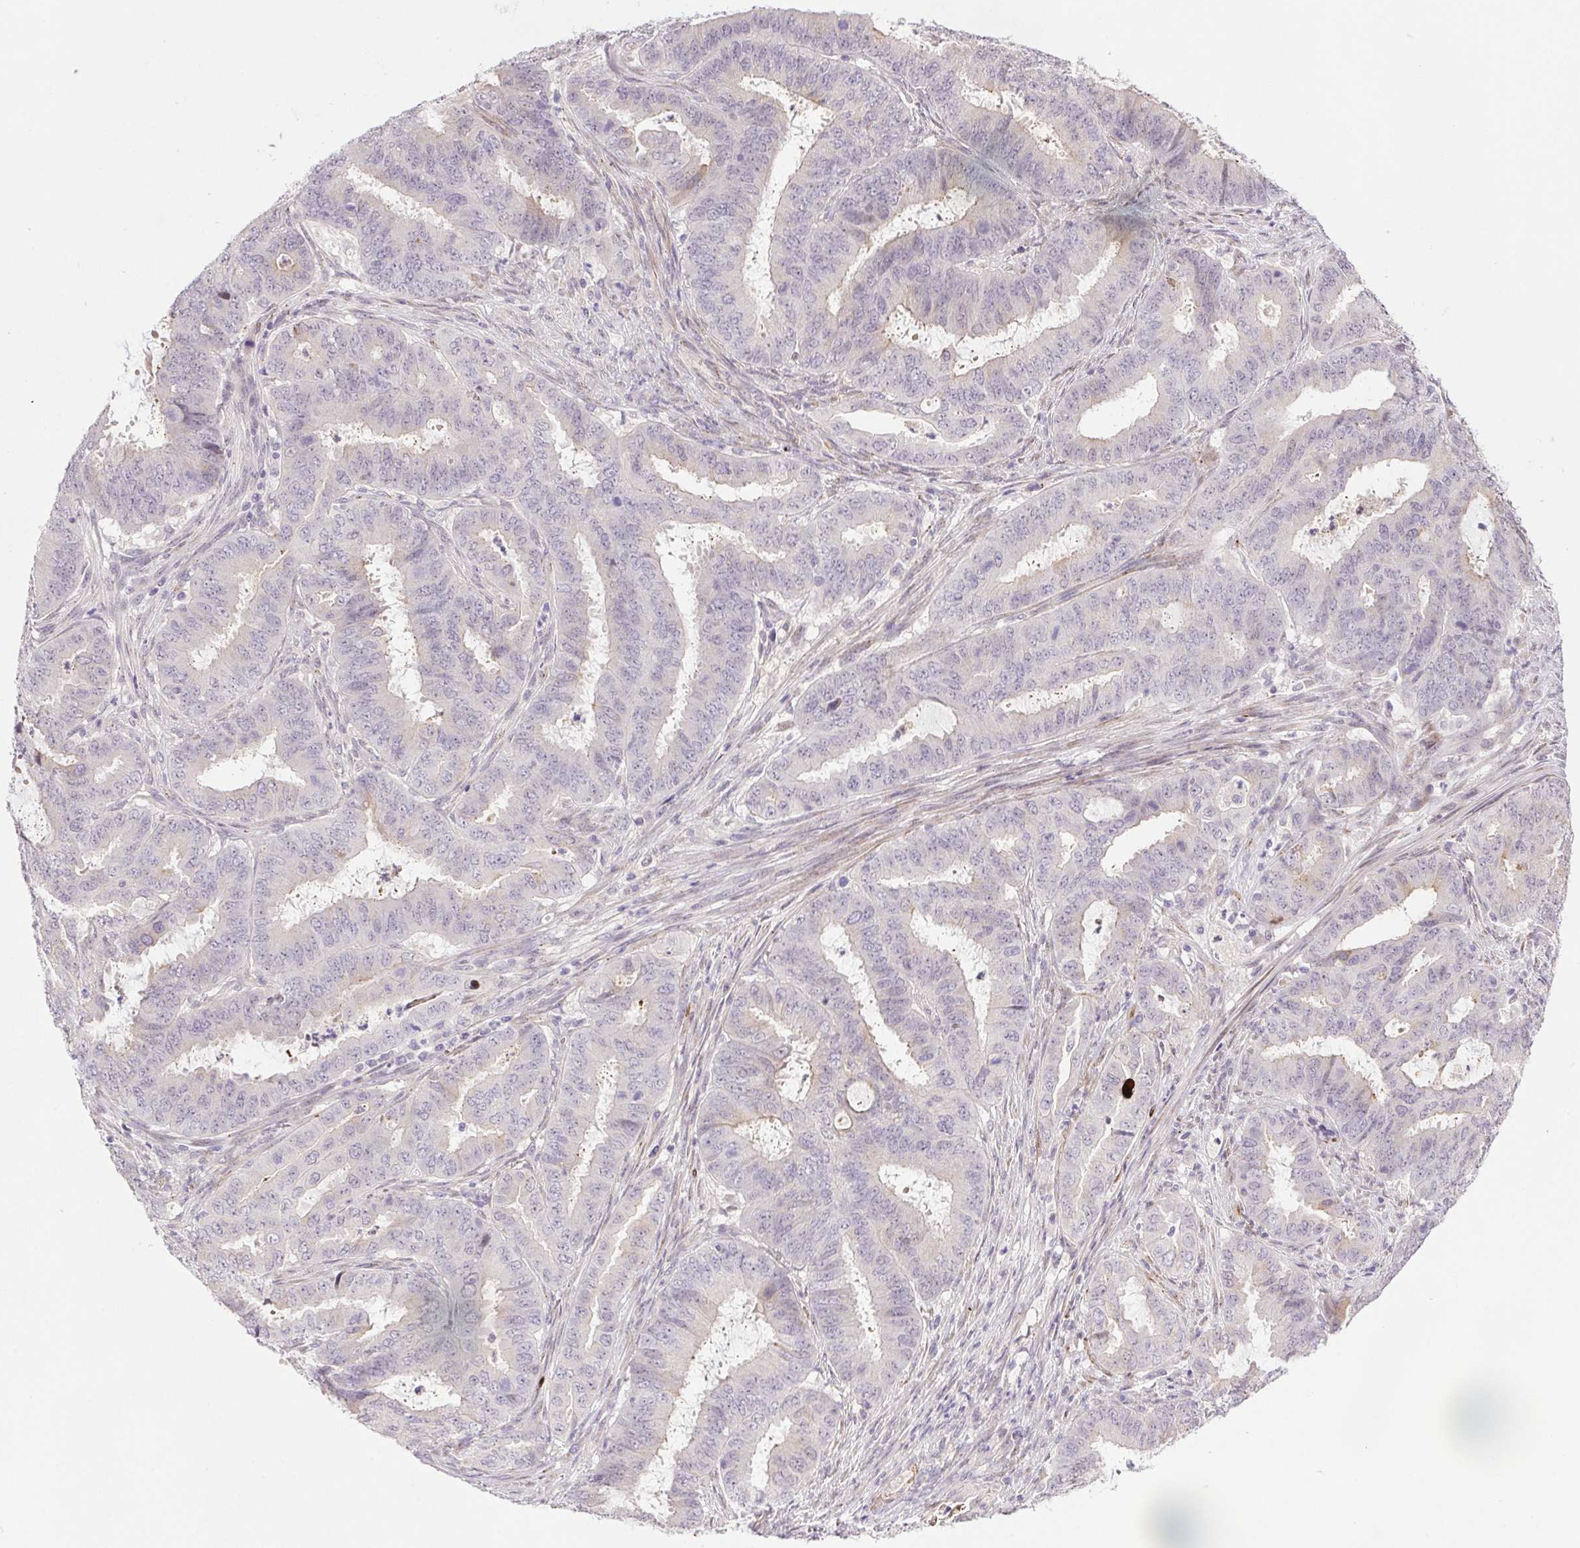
{"staining": {"intensity": "negative", "quantity": "none", "location": "none"}, "tissue": "endometrial cancer", "cell_type": "Tumor cells", "image_type": "cancer", "snomed": [{"axis": "morphology", "description": "Adenocarcinoma, NOS"}, {"axis": "topography", "description": "Endometrium"}], "caption": "The immunohistochemistry (IHC) micrograph has no significant expression in tumor cells of adenocarcinoma (endometrial) tissue. The staining was performed using DAB to visualize the protein expression in brown, while the nuclei were stained in blue with hematoxylin (Magnification: 20x).", "gene": "LRRTM1", "patient": {"sex": "female", "age": 51}}